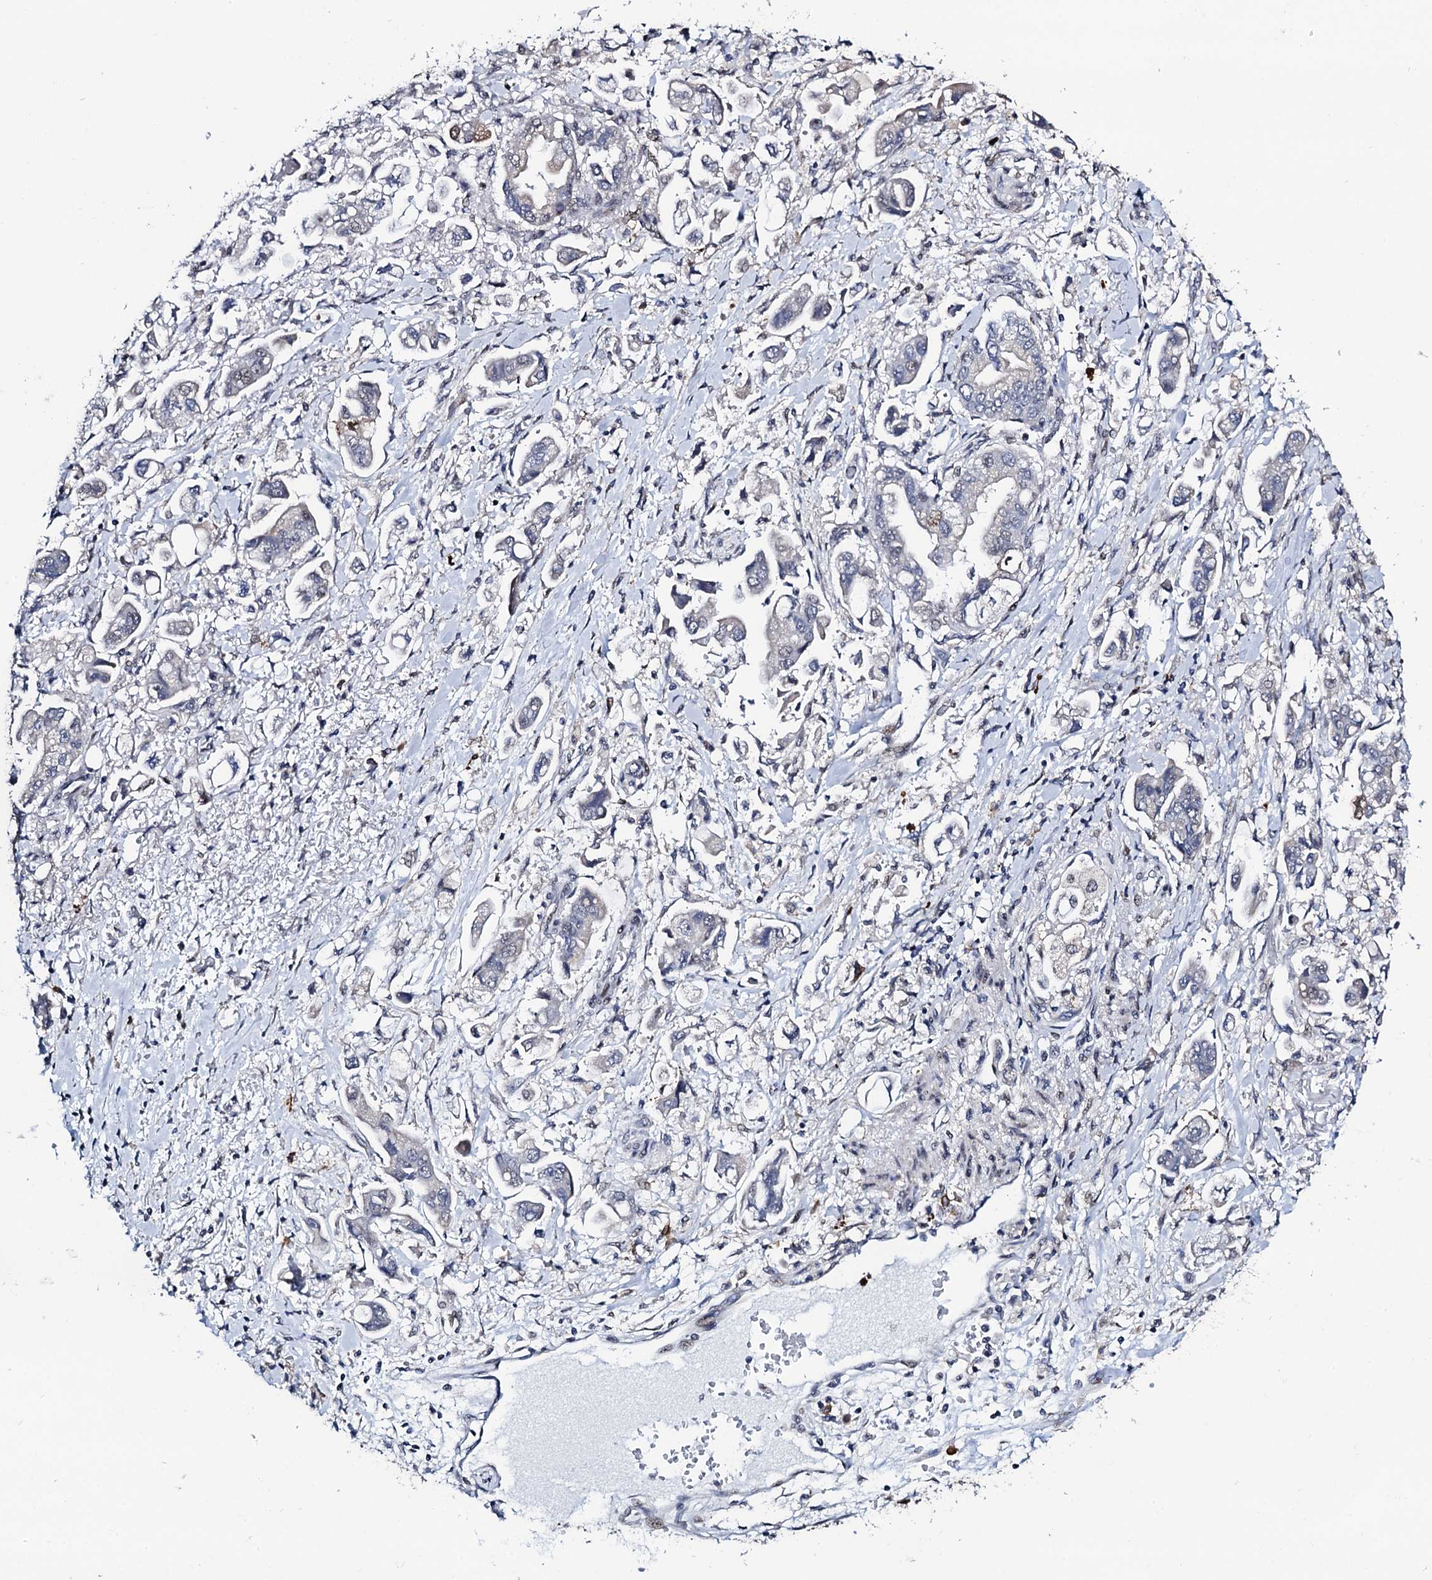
{"staining": {"intensity": "negative", "quantity": "none", "location": "none"}, "tissue": "stomach cancer", "cell_type": "Tumor cells", "image_type": "cancer", "snomed": [{"axis": "morphology", "description": "Adenocarcinoma, NOS"}, {"axis": "topography", "description": "Stomach"}], "caption": "A histopathology image of stomach cancer (adenocarcinoma) stained for a protein shows no brown staining in tumor cells.", "gene": "FAM222A", "patient": {"sex": "male", "age": 62}}